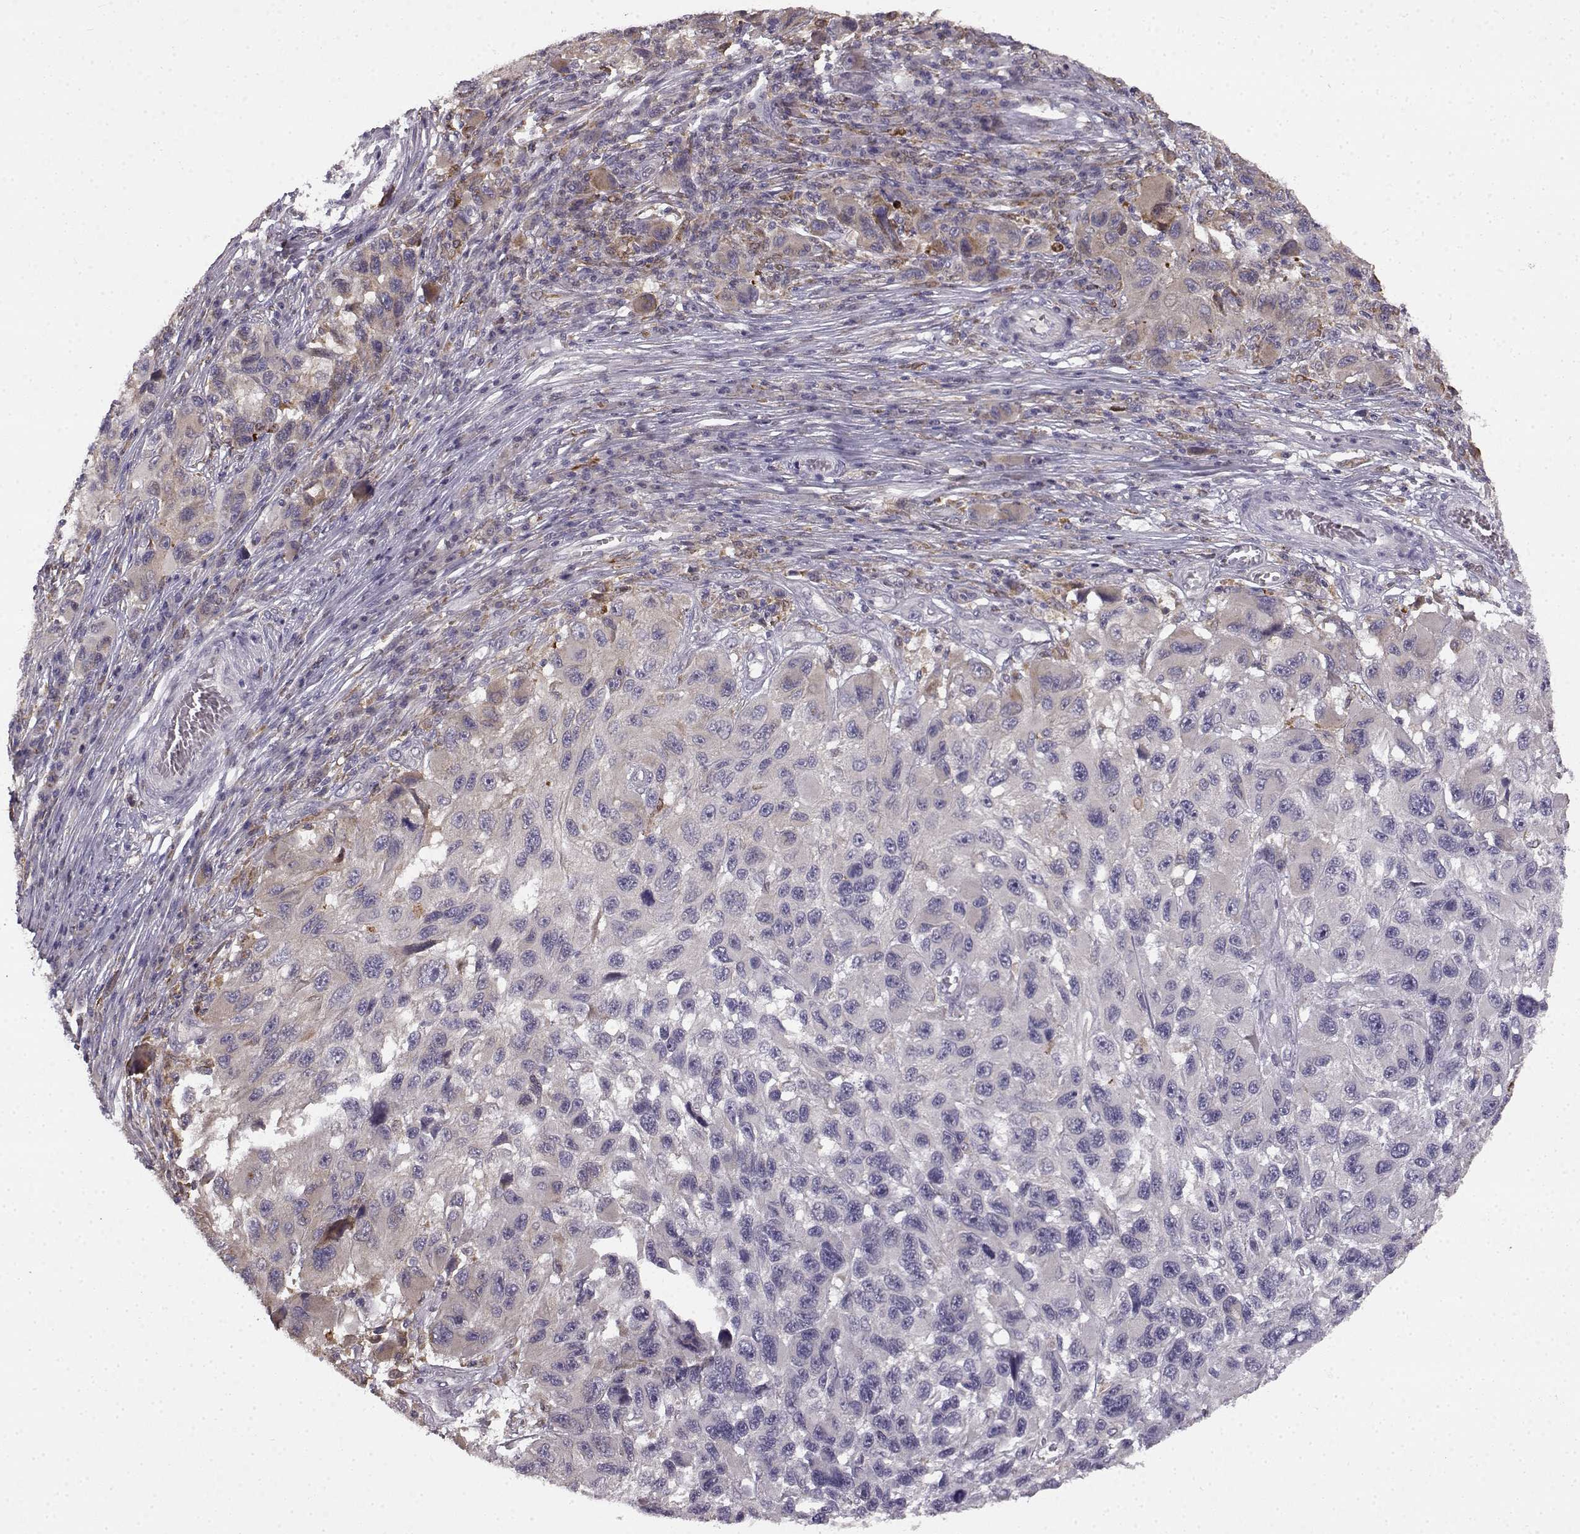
{"staining": {"intensity": "negative", "quantity": "none", "location": "none"}, "tissue": "melanoma", "cell_type": "Tumor cells", "image_type": "cancer", "snomed": [{"axis": "morphology", "description": "Malignant melanoma, NOS"}, {"axis": "topography", "description": "Skin"}], "caption": "This micrograph is of melanoma stained with immunohistochemistry to label a protein in brown with the nuclei are counter-stained blue. There is no positivity in tumor cells.", "gene": "SPAG17", "patient": {"sex": "male", "age": 53}}